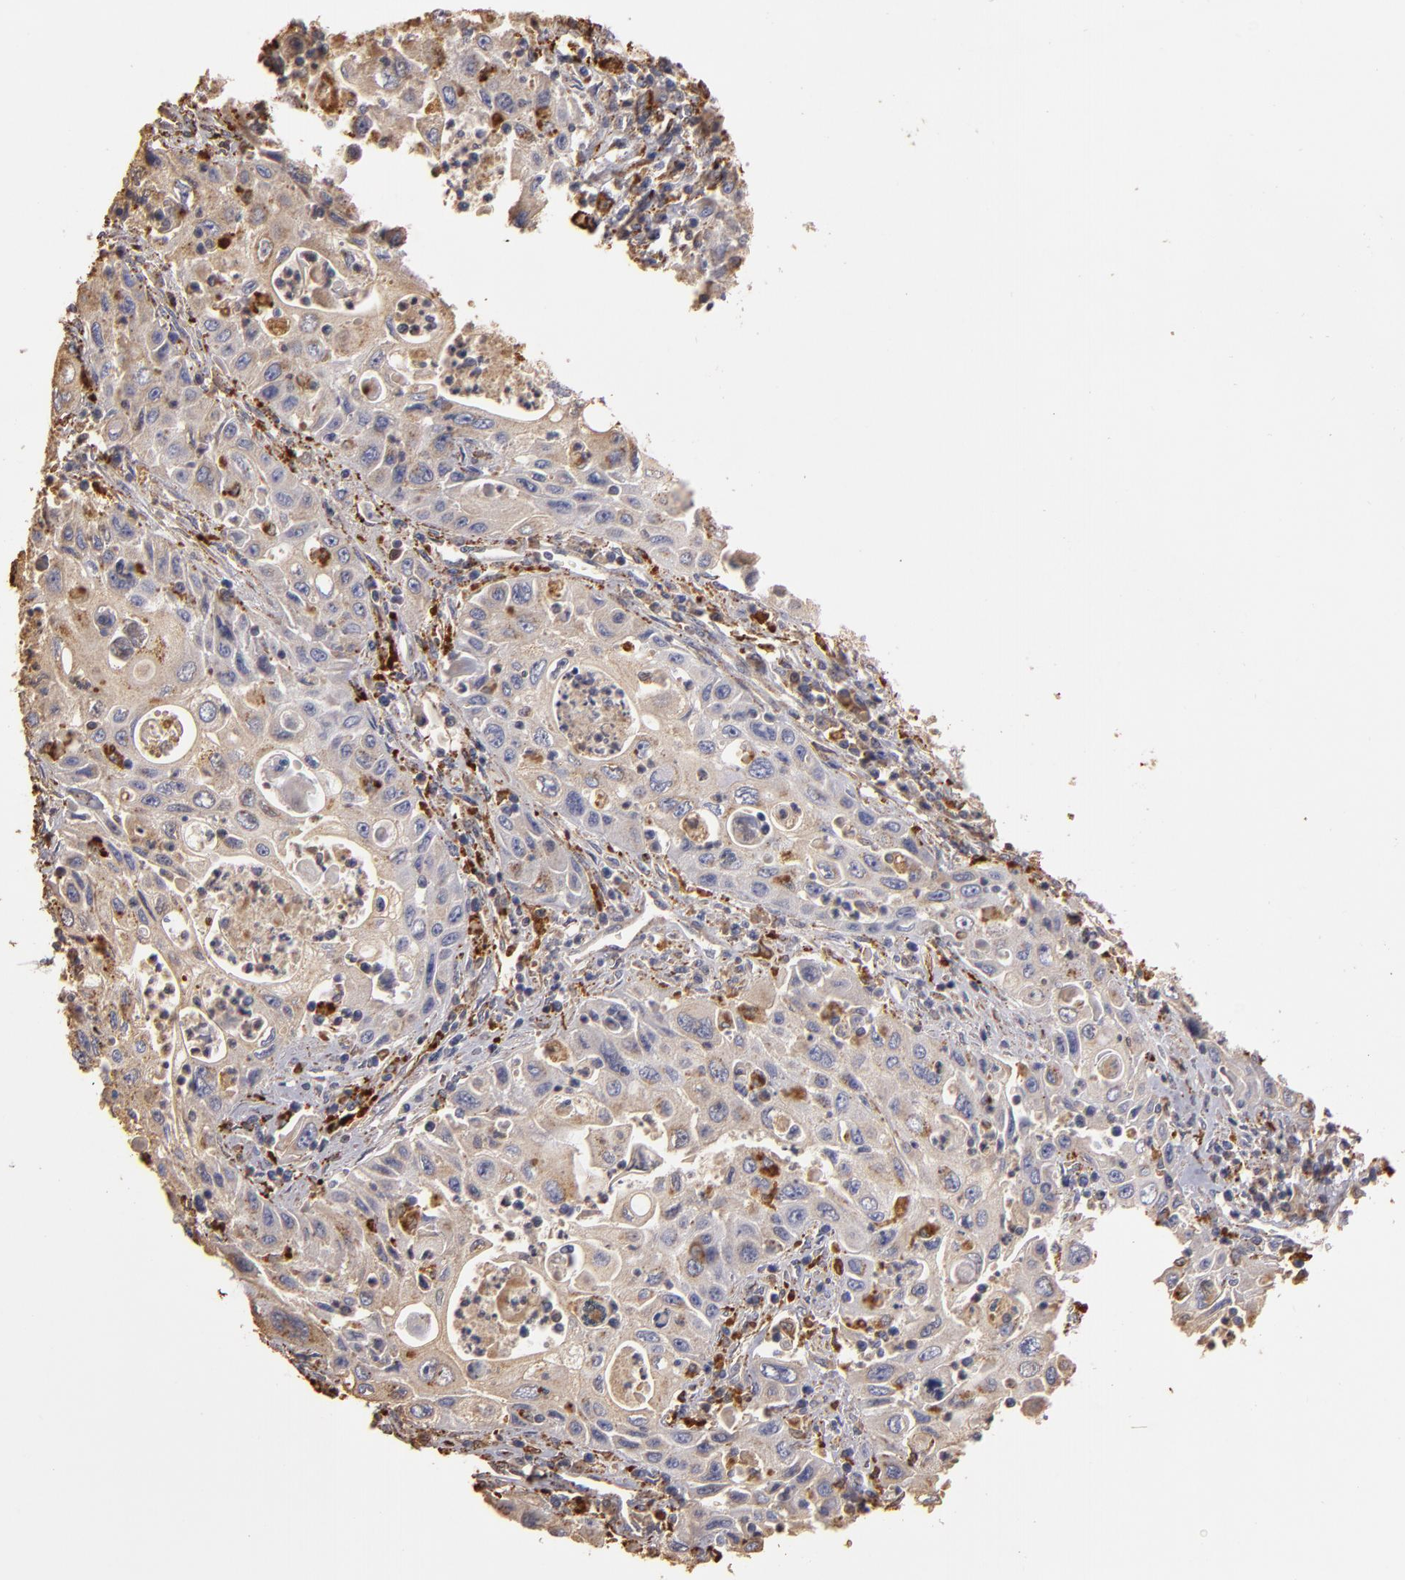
{"staining": {"intensity": "weak", "quantity": ">75%", "location": "cytoplasmic/membranous"}, "tissue": "pancreatic cancer", "cell_type": "Tumor cells", "image_type": "cancer", "snomed": [{"axis": "morphology", "description": "Adenocarcinoma, NOS"}, {"axis": "topography", "description": "Pancreas"}], "caption": "Protein expression by immunohistochemistry (IHC) displays weak cytoplasmic/membranous positivity in approximately >75% of tumor cells in pancreatic cancer. The protein of interest is shown in brown color, while the nuclei are stained blue.", "gene": "TRAF1", "patient": {"sex": "male", "age": 70}}